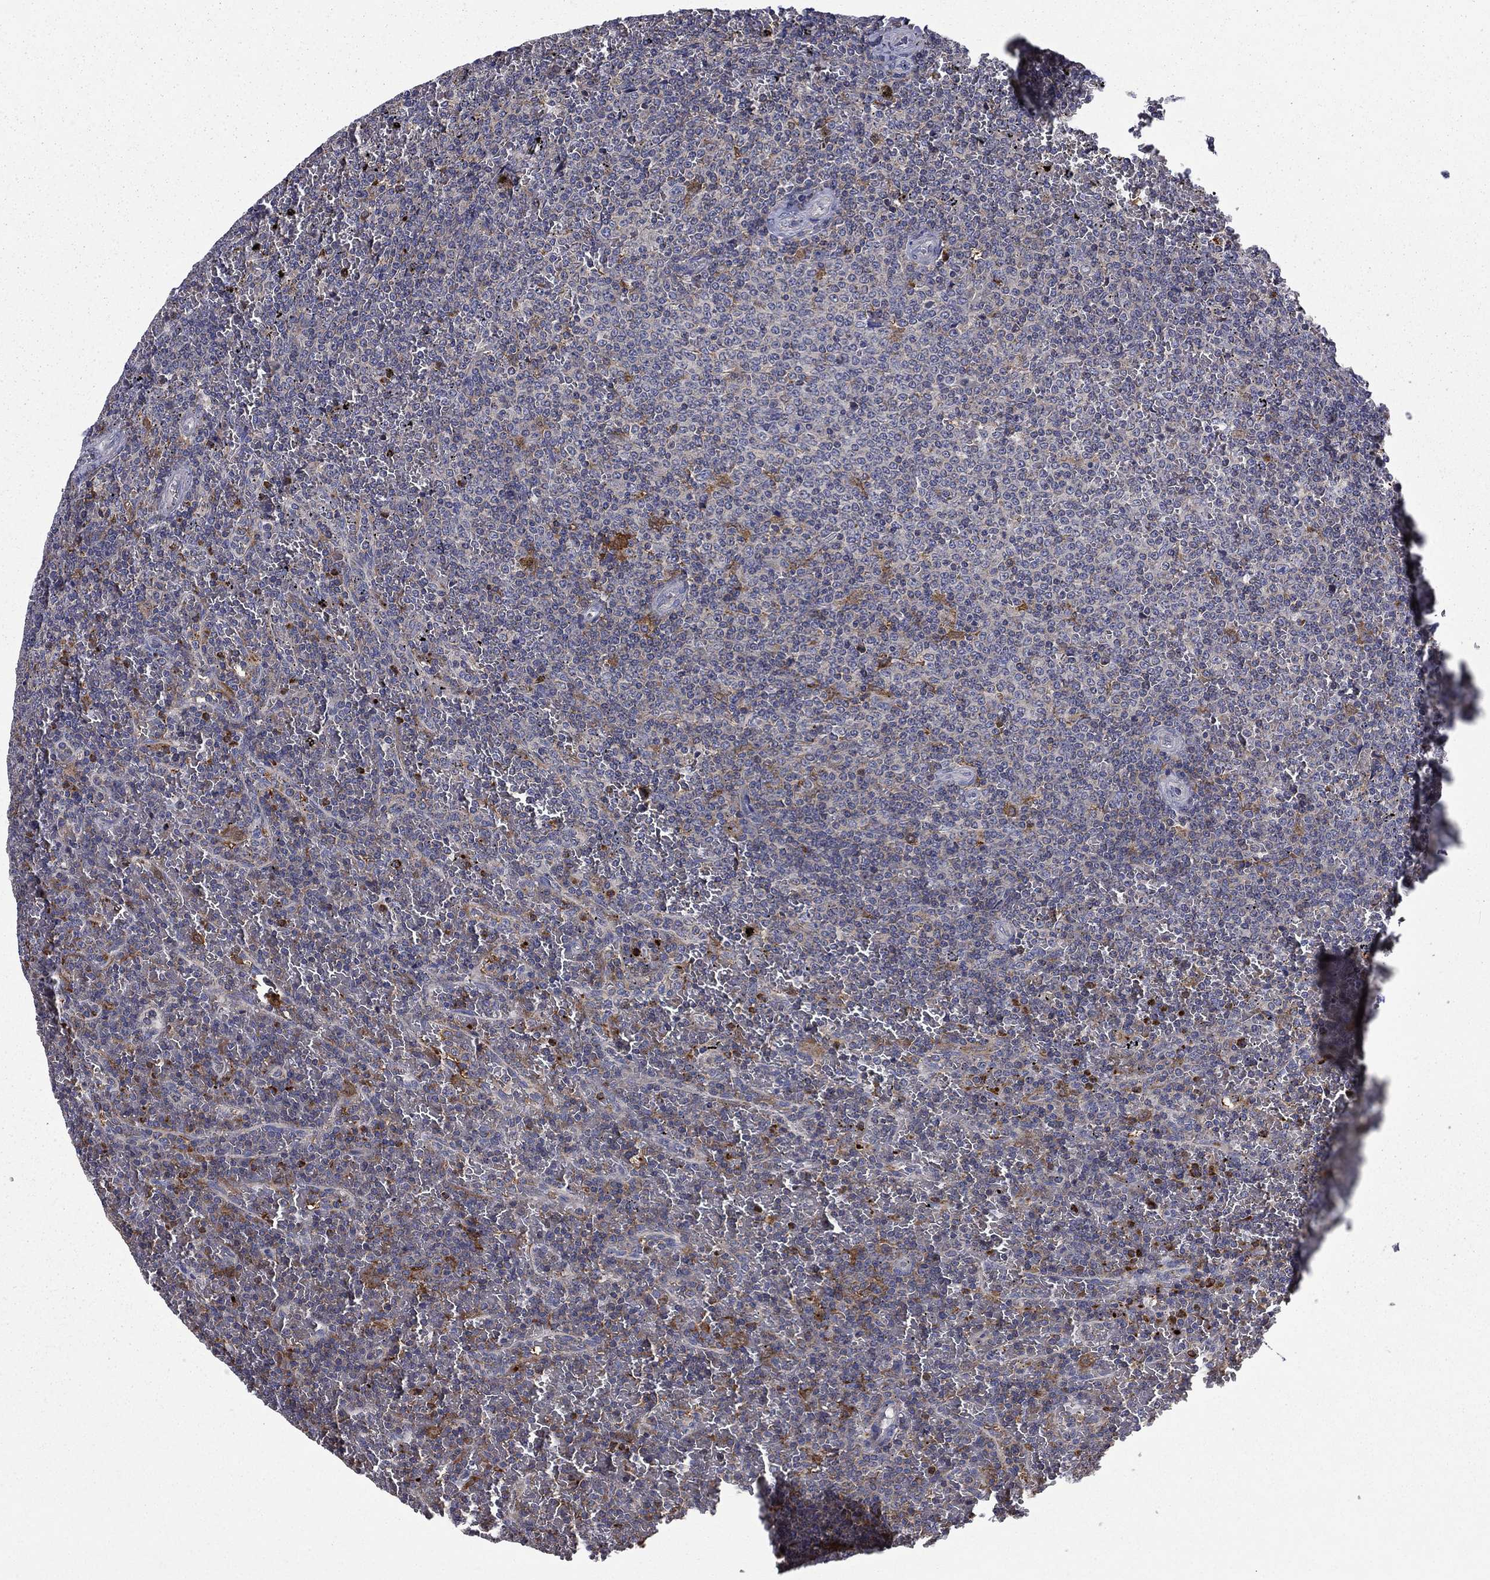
{"staining": {"intensity": "strong", "quantity": "<25%", "location": "cytoplasmic/membranous"}, "tissue": "lymphoma", "cell_type": "Tumor cells", "image_type": "cancer", "snomed": [{"axis": "morphology", "description": "Malignant lymphoma, non-Hodgkin's type, Low grade"}, {"axis": "topography", "description": "Spleen"}], "caption": "Lymphoma stained with a protein marker reveals strong staining in tumor cells.", "gene": "CEACAM7", "patient": {"sex": "female", "age": 77}}